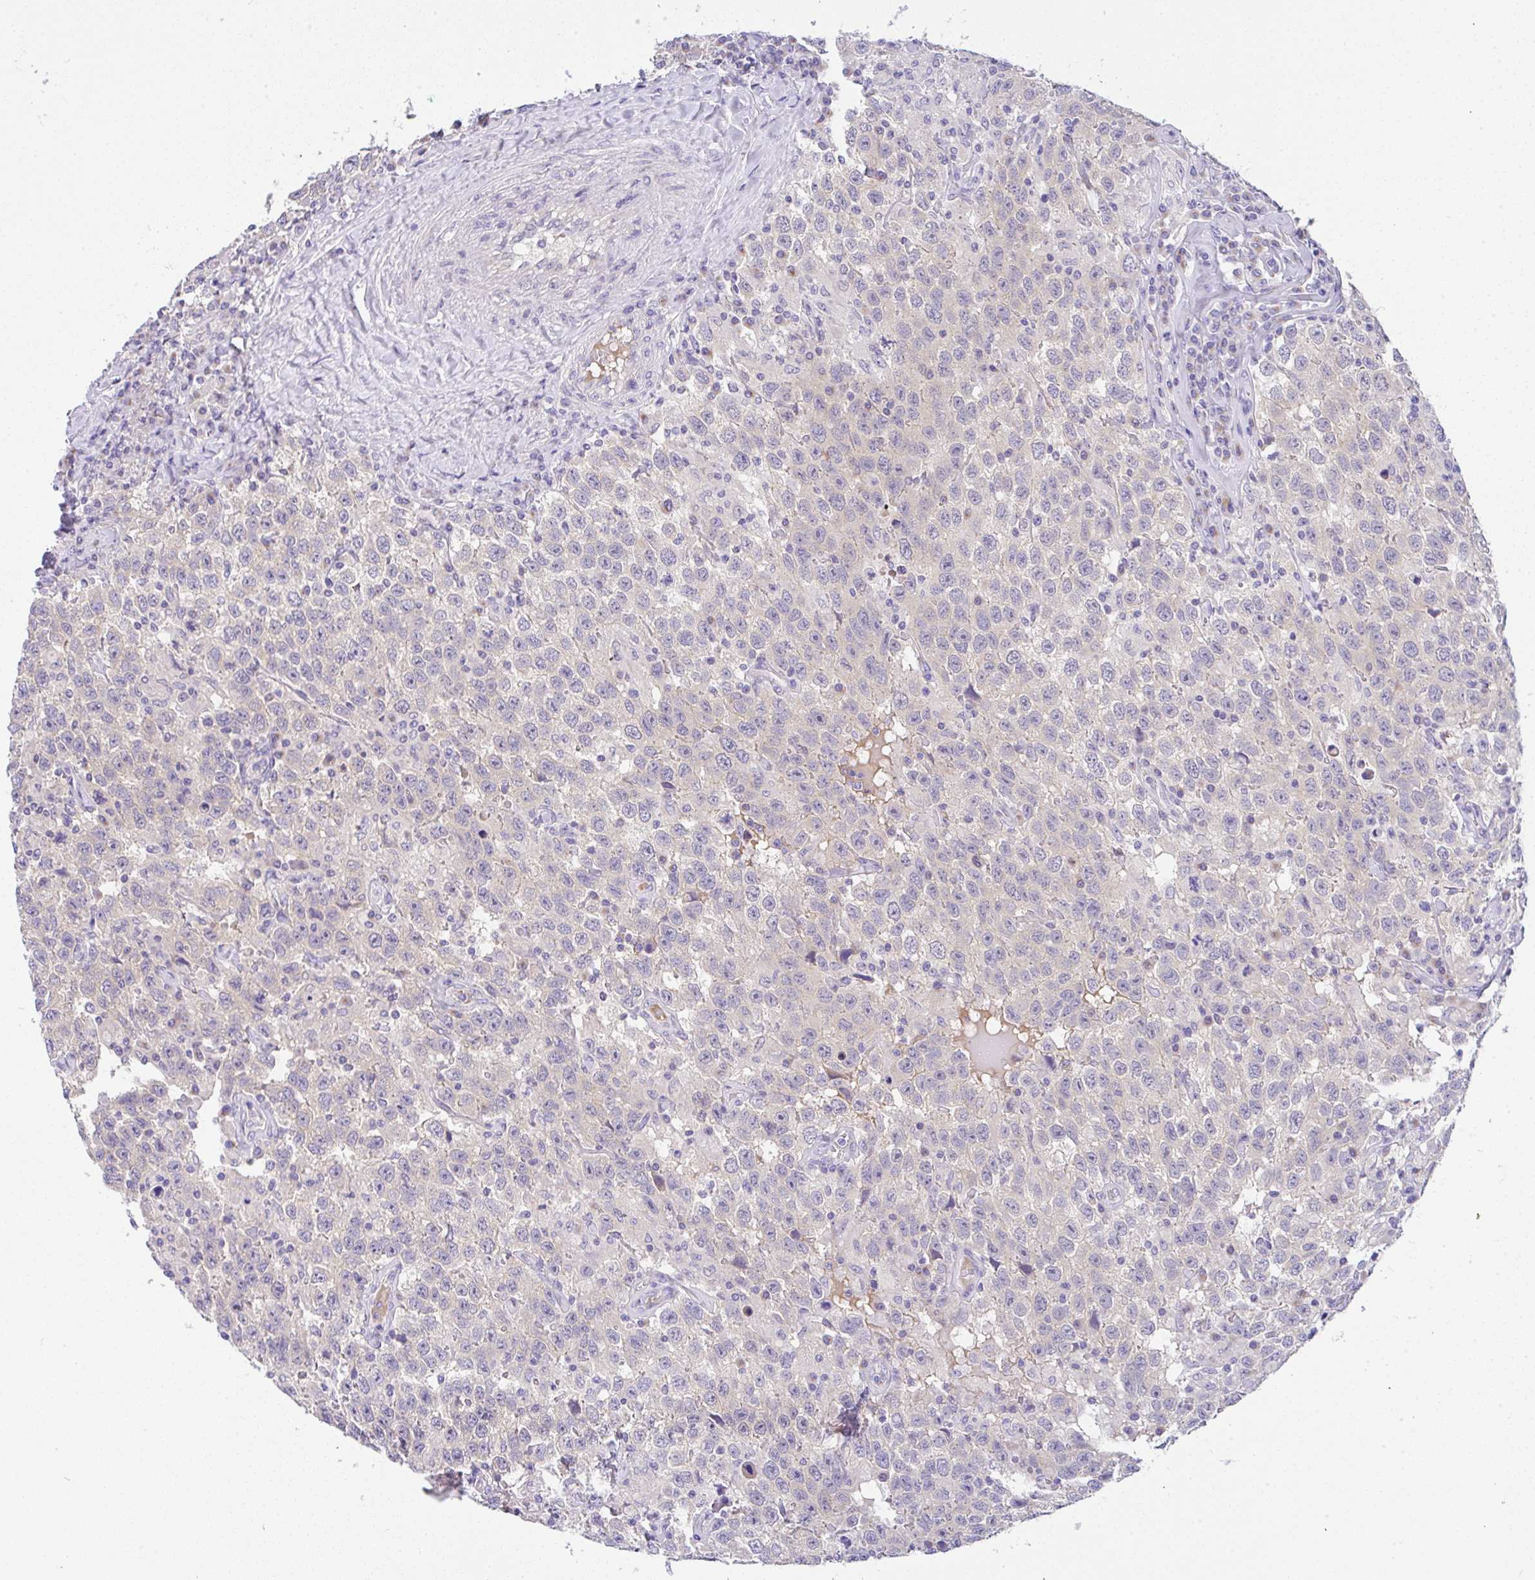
{"staining": {"intensity": "negative", "quantity": "none", "location": "none"}, "tissue": "testis cancer", "cell_type": "Tumor cells", "image_type": "cancer", "snomed": [{"axis": "morphology", "description": "Seminoma, NOS"}, {"axis": "topography", "description": "Testis"}], "caption": "The immunohistochemistry photomicrograph has no significant expression in tumor cells of testis cancer (seminoma) tissue. (Immunohistochemistry (ihc), brightfield microscopy, high magnification).", "gene": "SERPINE3", "patient": {"sex": "male", "age": 41}}